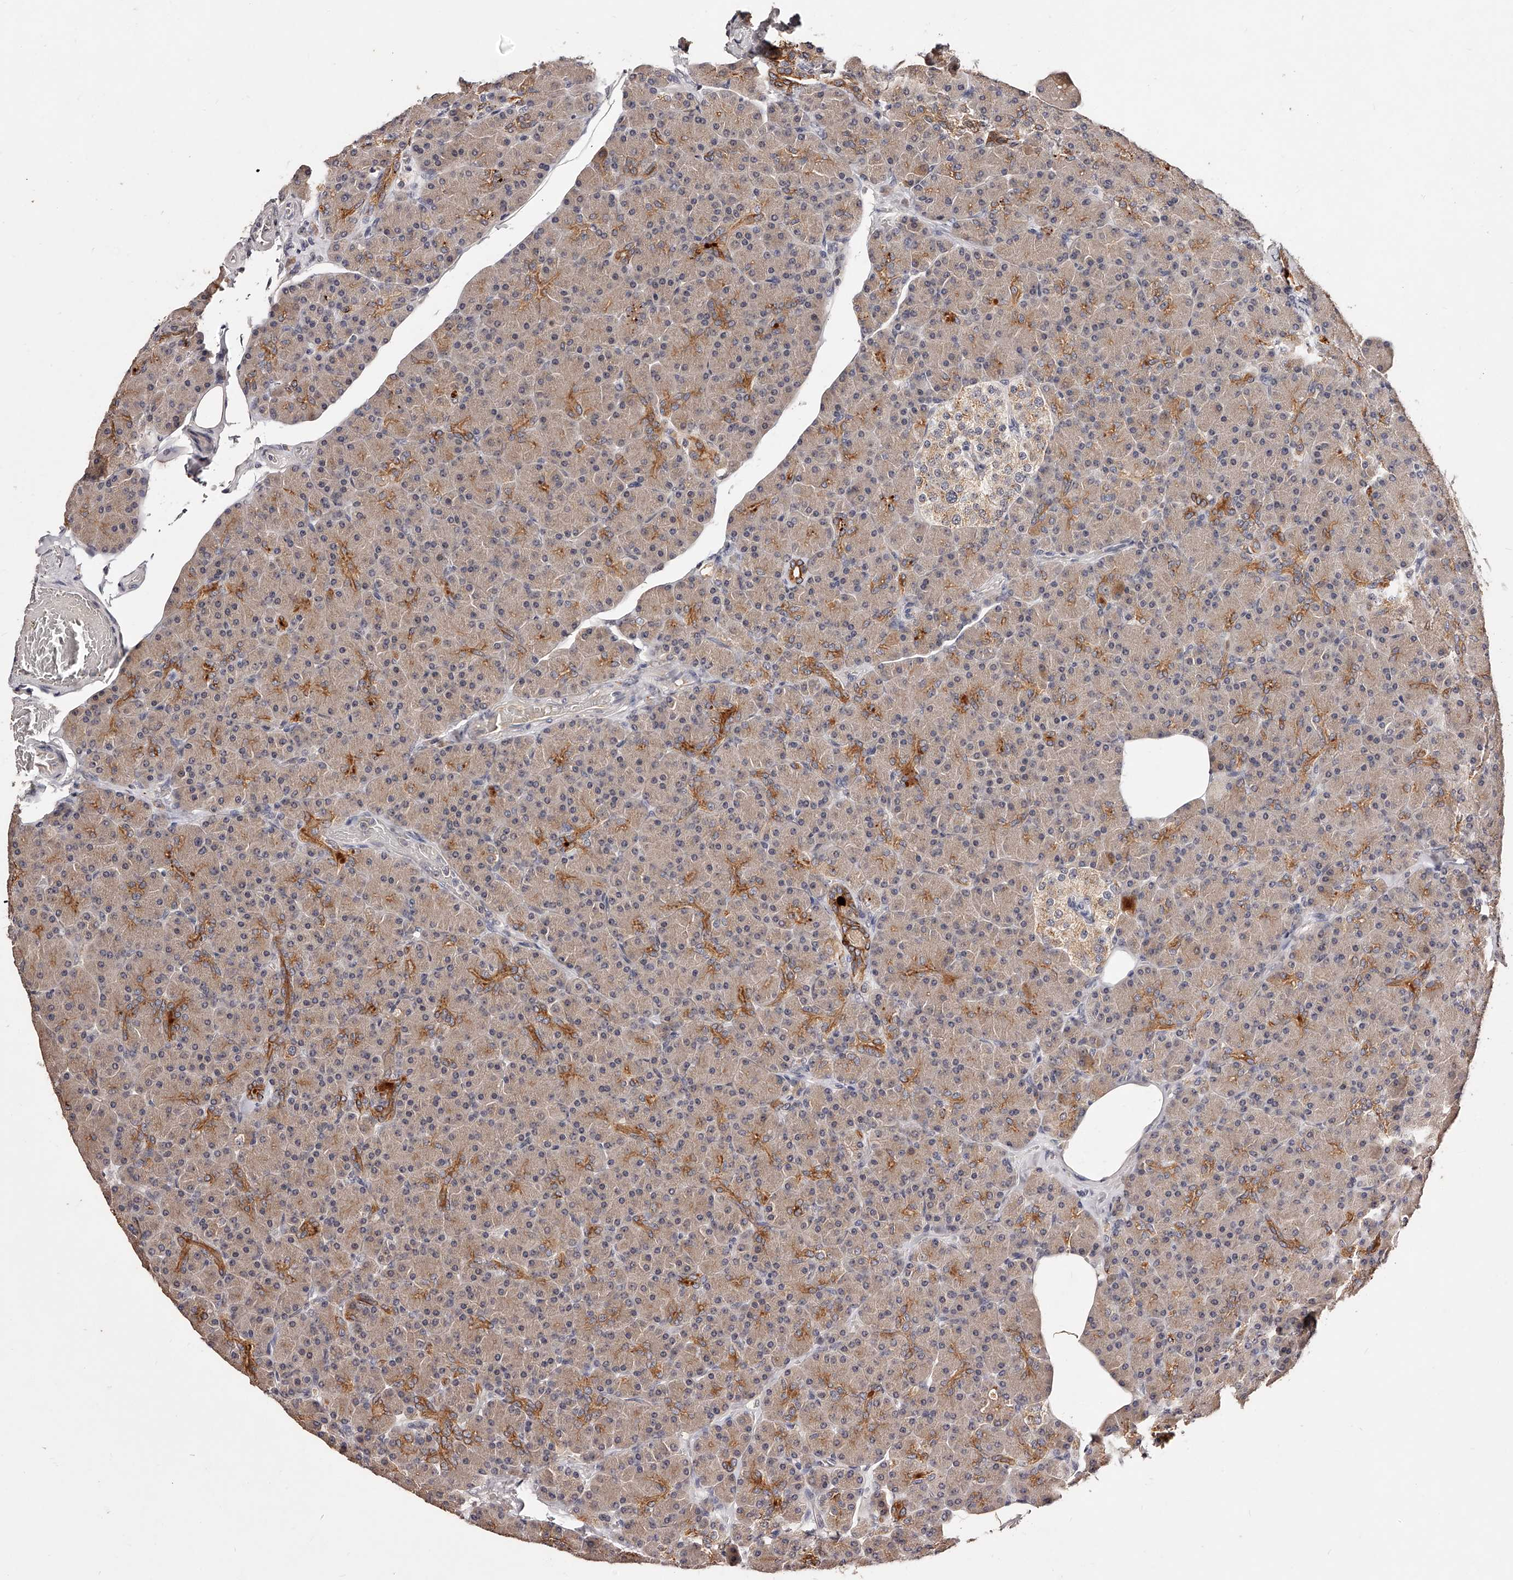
{"staining": {"intensity": "moderate", "quantity": ">75%", "location": "cytoplasmic/membranous"}, "tissue": "pancreas", "cell_type": "Exocrine glandular cells", "image_type": "normal", "snomed": [{"axis": "morphology", "description": "Normal tissue, NOS"}, {"axis": "topography", "description": "Pancreas"}], "caption": "Protein expression by IHC exhibits moderate cytoplasmic/membranous staining in about >75% of exocrine glandular cells in unremarkable pancreas. (Brightfield microscopy of DAB IHC at high magnification).", "gene": "PHACTR1", "patient": {"sex": "female", "age": 43}}